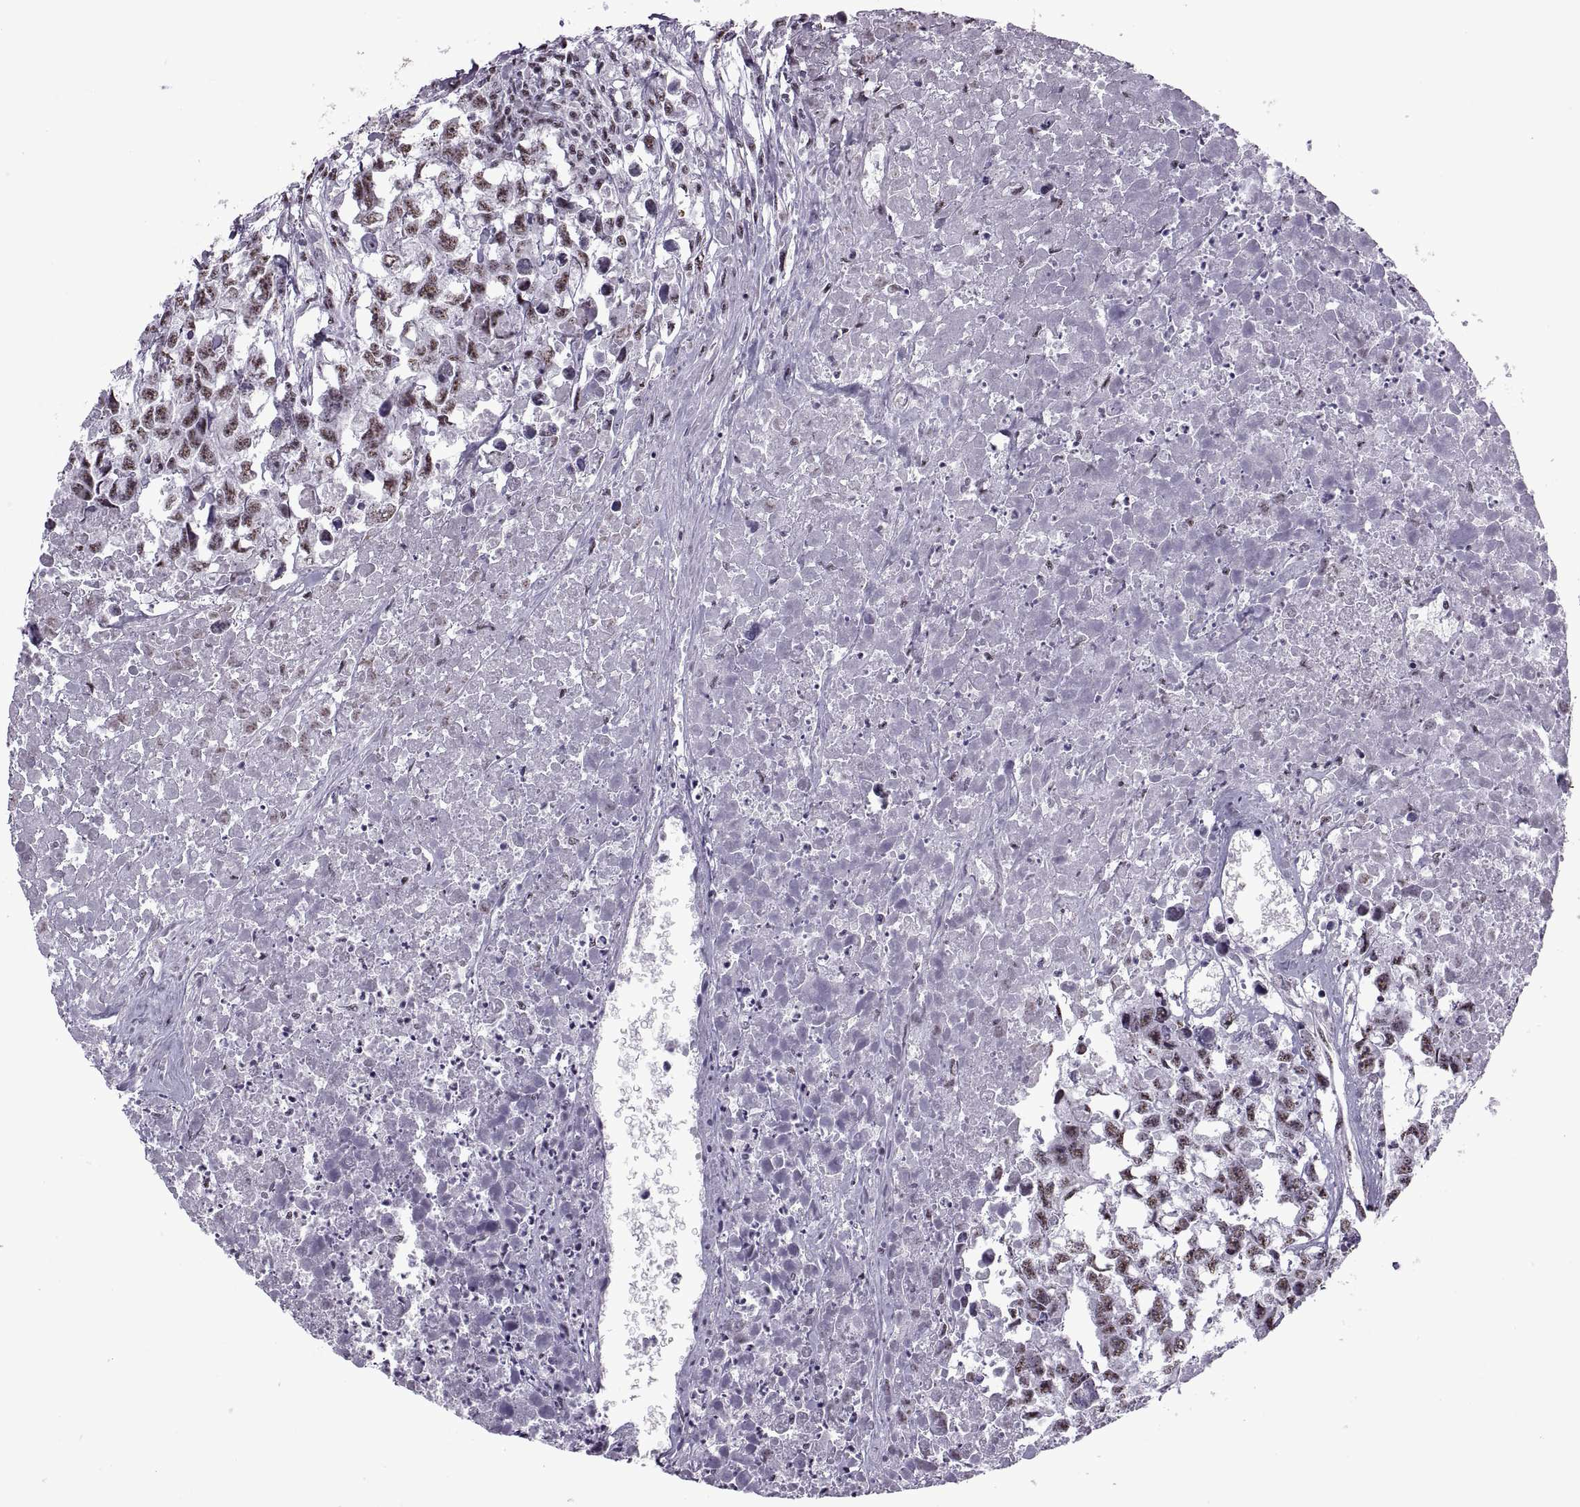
{"staining": {"intensity": "weak", "quantity": ">75%", "location": "nuclear"}, "tissue": "testis cancer", "cell_type": "Tumor cells", "image_type": "cancer", "snomed": [{"axis": "morphology", "description": "Carcinoma, Embryonal, NOS"}, {"axis": "morphology", "description": "Teratoma, malignant, NOS"}, {"axis": "topography", "description": "Testis"}], "caption": "Malignant teratoma (testis) stained with DAB IHC shows low levels of weak nuclear expression in about >75% of tumor cells. Nuclei are stained in blue.", "gene": "MAGEA4", "patient": {"sex": "male", "age": 44}}